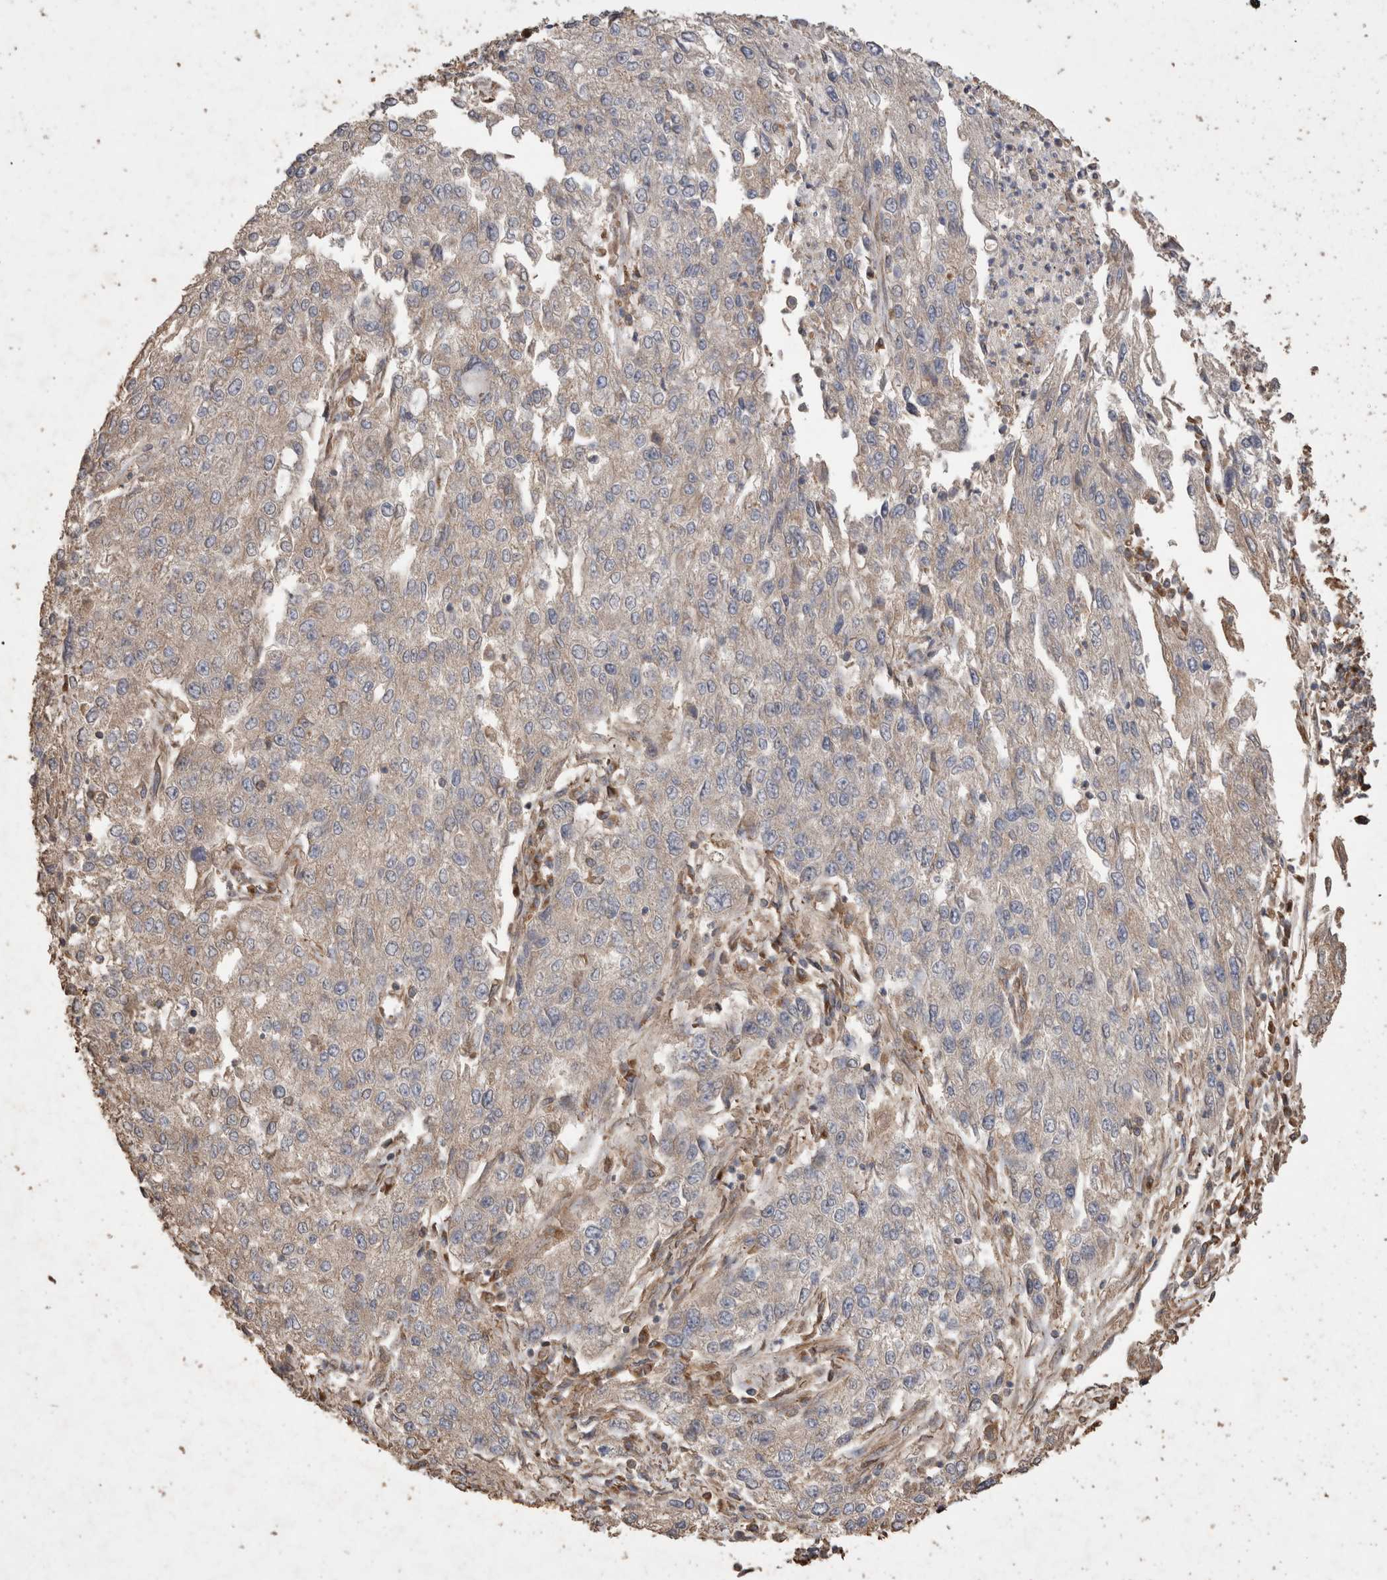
{"staining": {"intensity": "weak", "quantity": "25%-75%", "location": "cytoplasmic/membranous"}, "tissue": "endometrial cancer", "cell_type": "Tumor cells", "image_type": "cancer", "snomed": [{"axis": "morphology", "description": "Adenocarcinoma, NOS"}, {"axis": "topography", "description": "Endometrium"}], "caption": "Human endometrial adenocarcinoma stained with a protein marker displays weak staining in tumor cells.", "gene": "SNX31", "patient": {"sex": "female", "age": 49}}